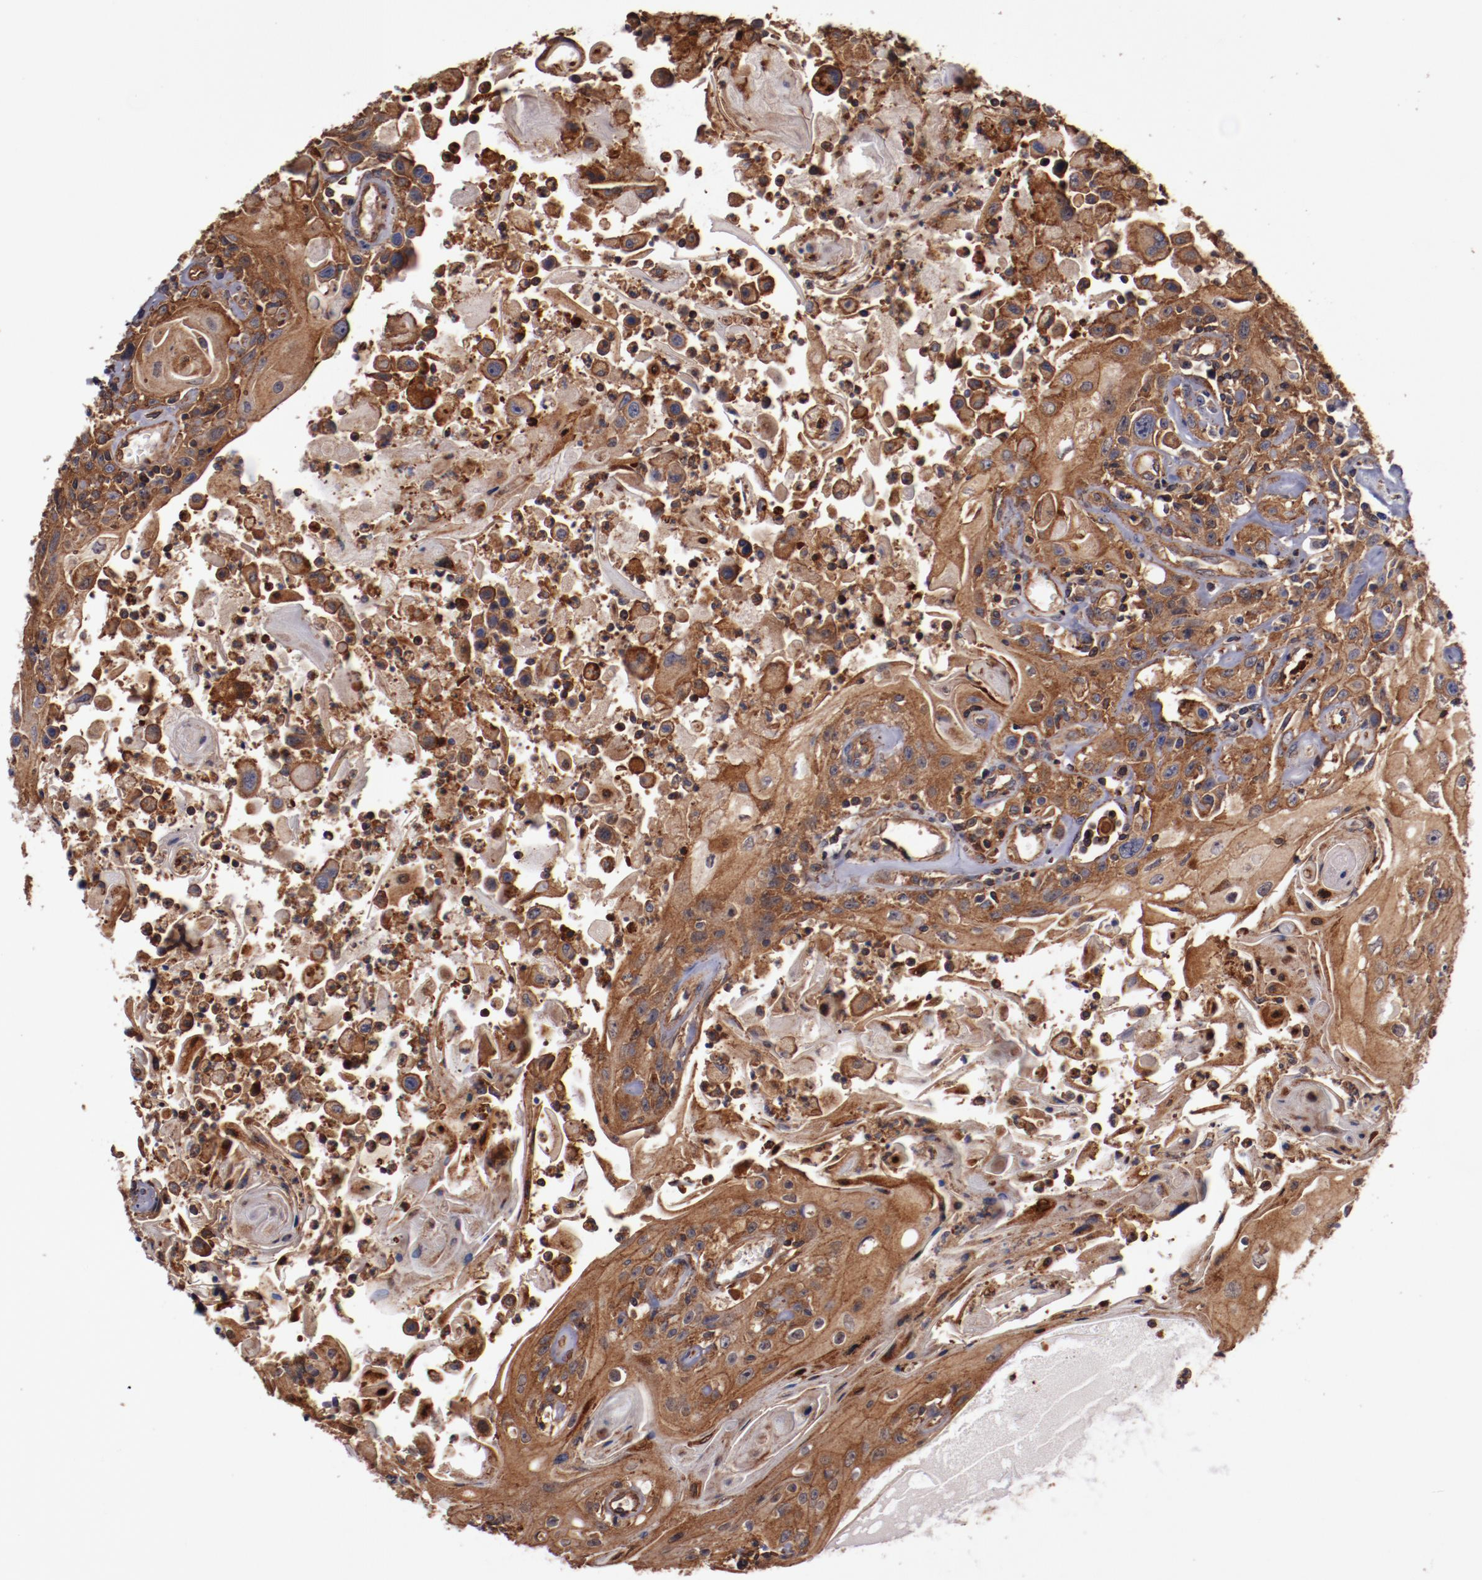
{"staining": {"intensity": "strong", "quantity": ">75%", "location": "cytoplasmic/membranous"}, "tissue": "head and neck cancer", "cell_type": "Tumor cells", "image_type": "cancer", "snomed": [{"axis": "morphology", "description": "Squamous cell carcinoma, NOS"}, {"axis": "topography", "description": "Oral tissue"}, {"axis": "topography", "description": "Head-Neck"}], "caption": "Protein expression by immunohistochemistry displays strong cytoplasmic/membranous staining in about >75% of tumor cells in head and neck squamous cell carcinoma.", "gene": "TMOD3", "patient": {"sex": "female", "age": 76}}